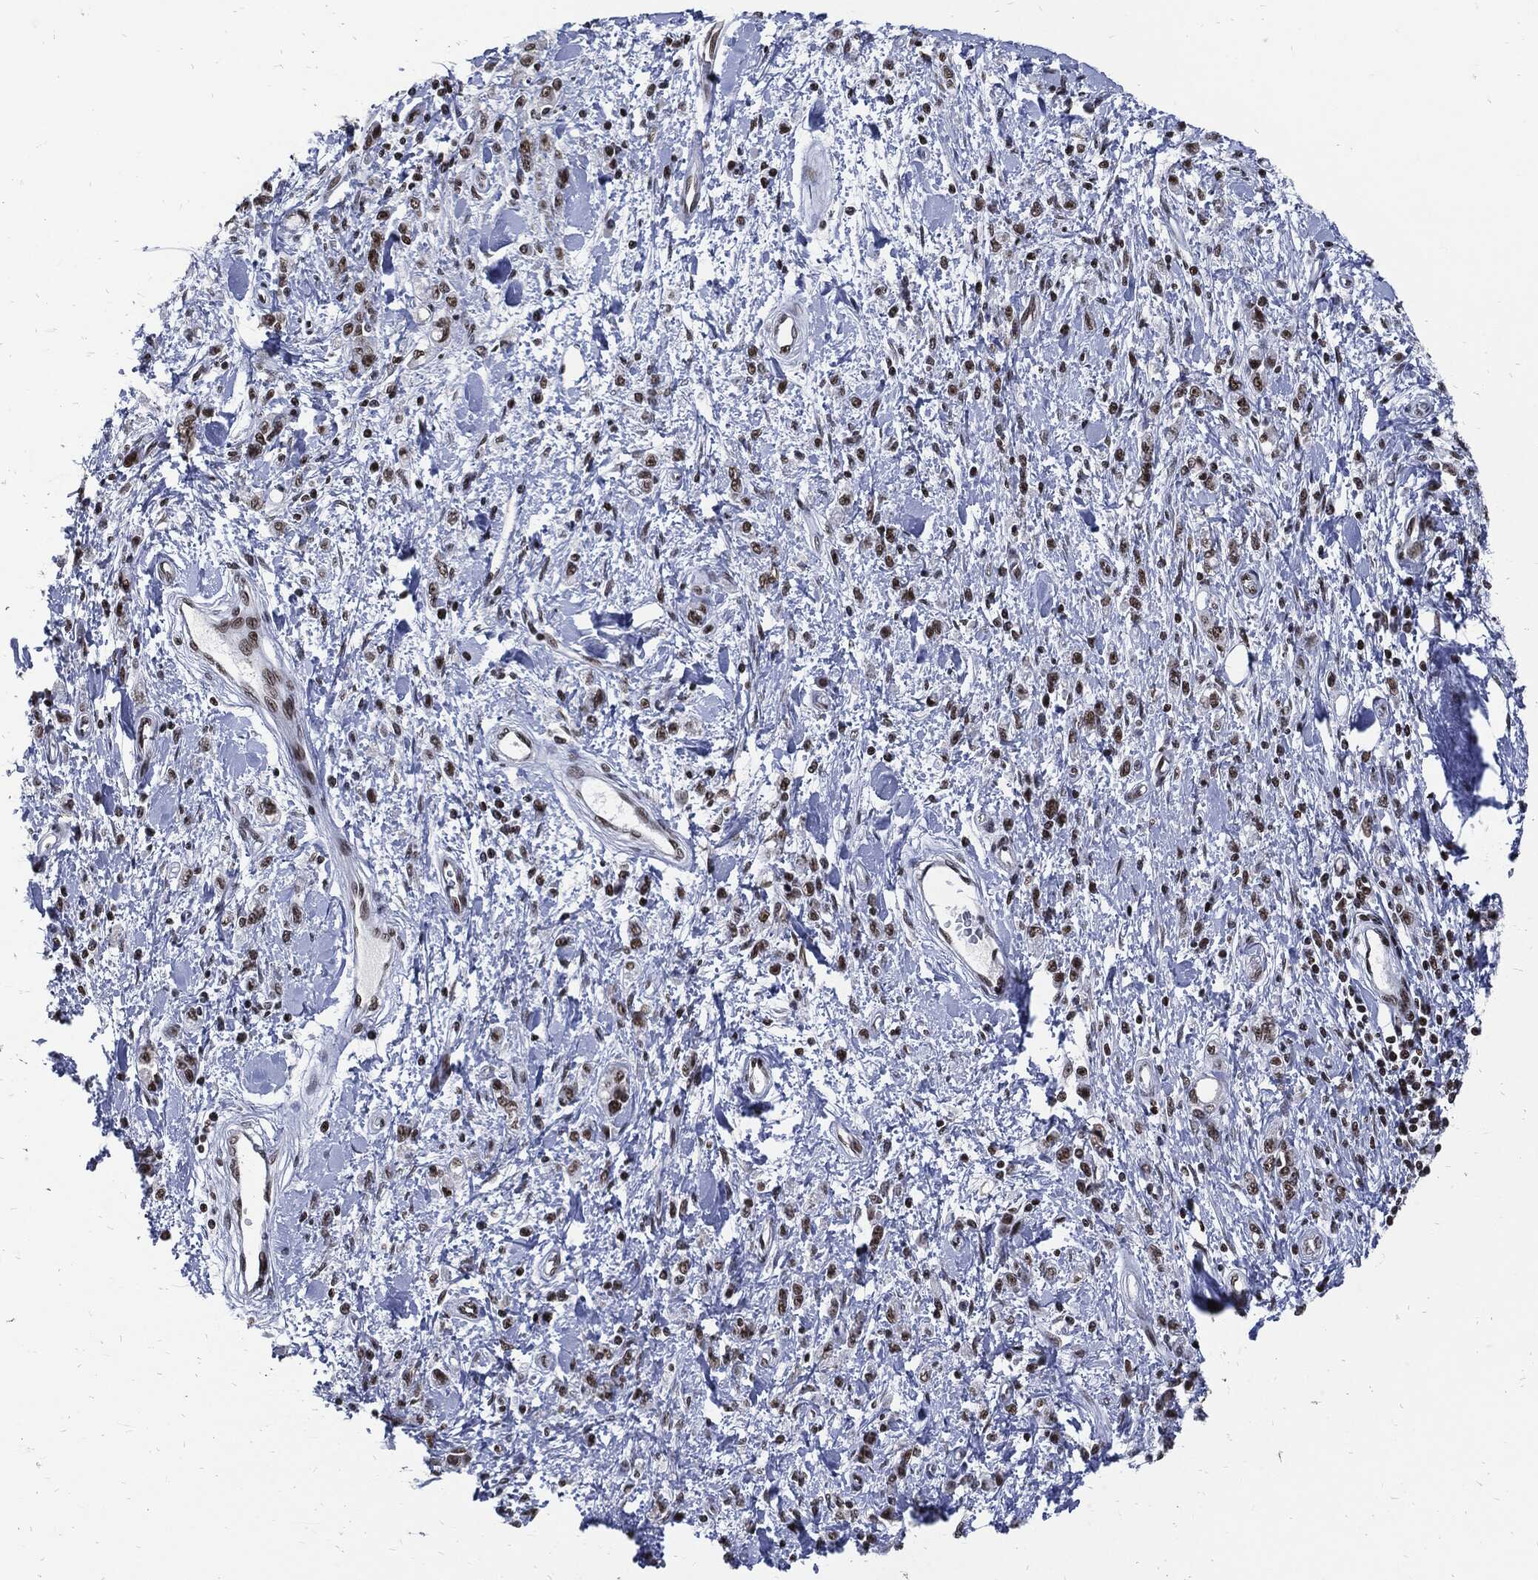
{"staining": {"intensity": "weak", "quantity": ">75%", "location": "nuclear"}, "tissue": "stomach cancer", "cell_type": "Tumor cells", "image_type": "cancer", "snomed": [{"axis": "morphology", "description": "Adenocarcinoma, NOS"}, {"axis": "topography", "description": "Stomach"}], "caption": "High-power microscopy captured an IHC photomicrograph of stomach adenocarcinoma, revealing weak nuclear expression in approximately >75% of tumor cells.", "gene": "TERF2", "patient": {"sex": "male", "age": 77}}